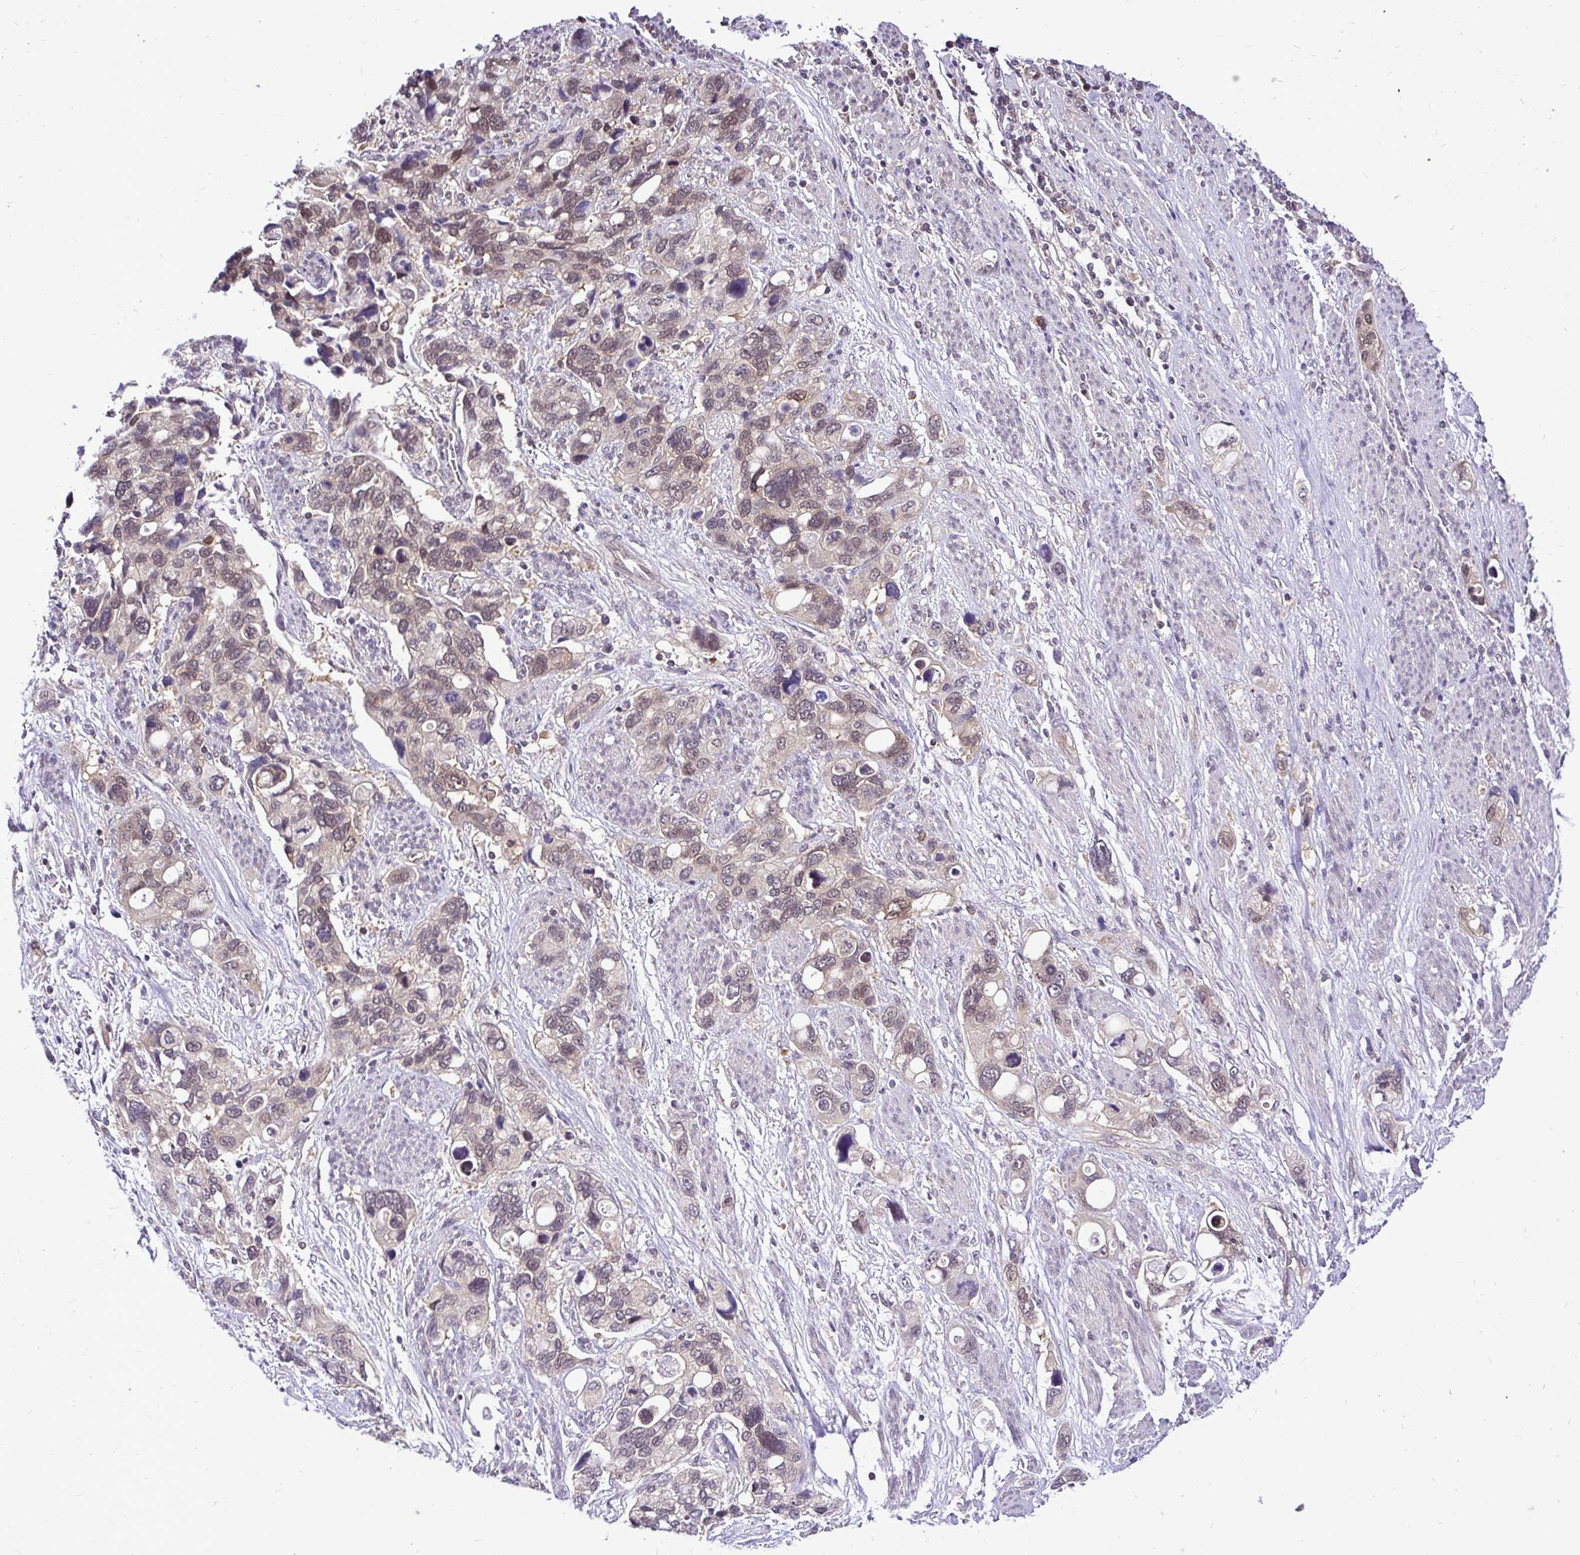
{"staining": {"intensity": "weak", "quantity": "25%-75%", "location": "cytoplasmic/membranous,nuclear"}, "tissue": "stomach cancer", "cell_type": "Tumor cells", "image_type": "cancer", "snomed": [{"axis": "morphology", "description": "Adenocarcinoma, NOS"}, {"axis": "topography", "description": "Stomach, upper"}], "caption": "Immunohistochemistry (IHC) (DAB) staining of human stomach cancer (adenocarcinoma) demonstrates weak cytoplasmic/membranous and nuclear protein staining in approximately 25%-75% of tumor cells.", "gene": "UBE2M", "patient": {"sex": "female", "age": 81}}